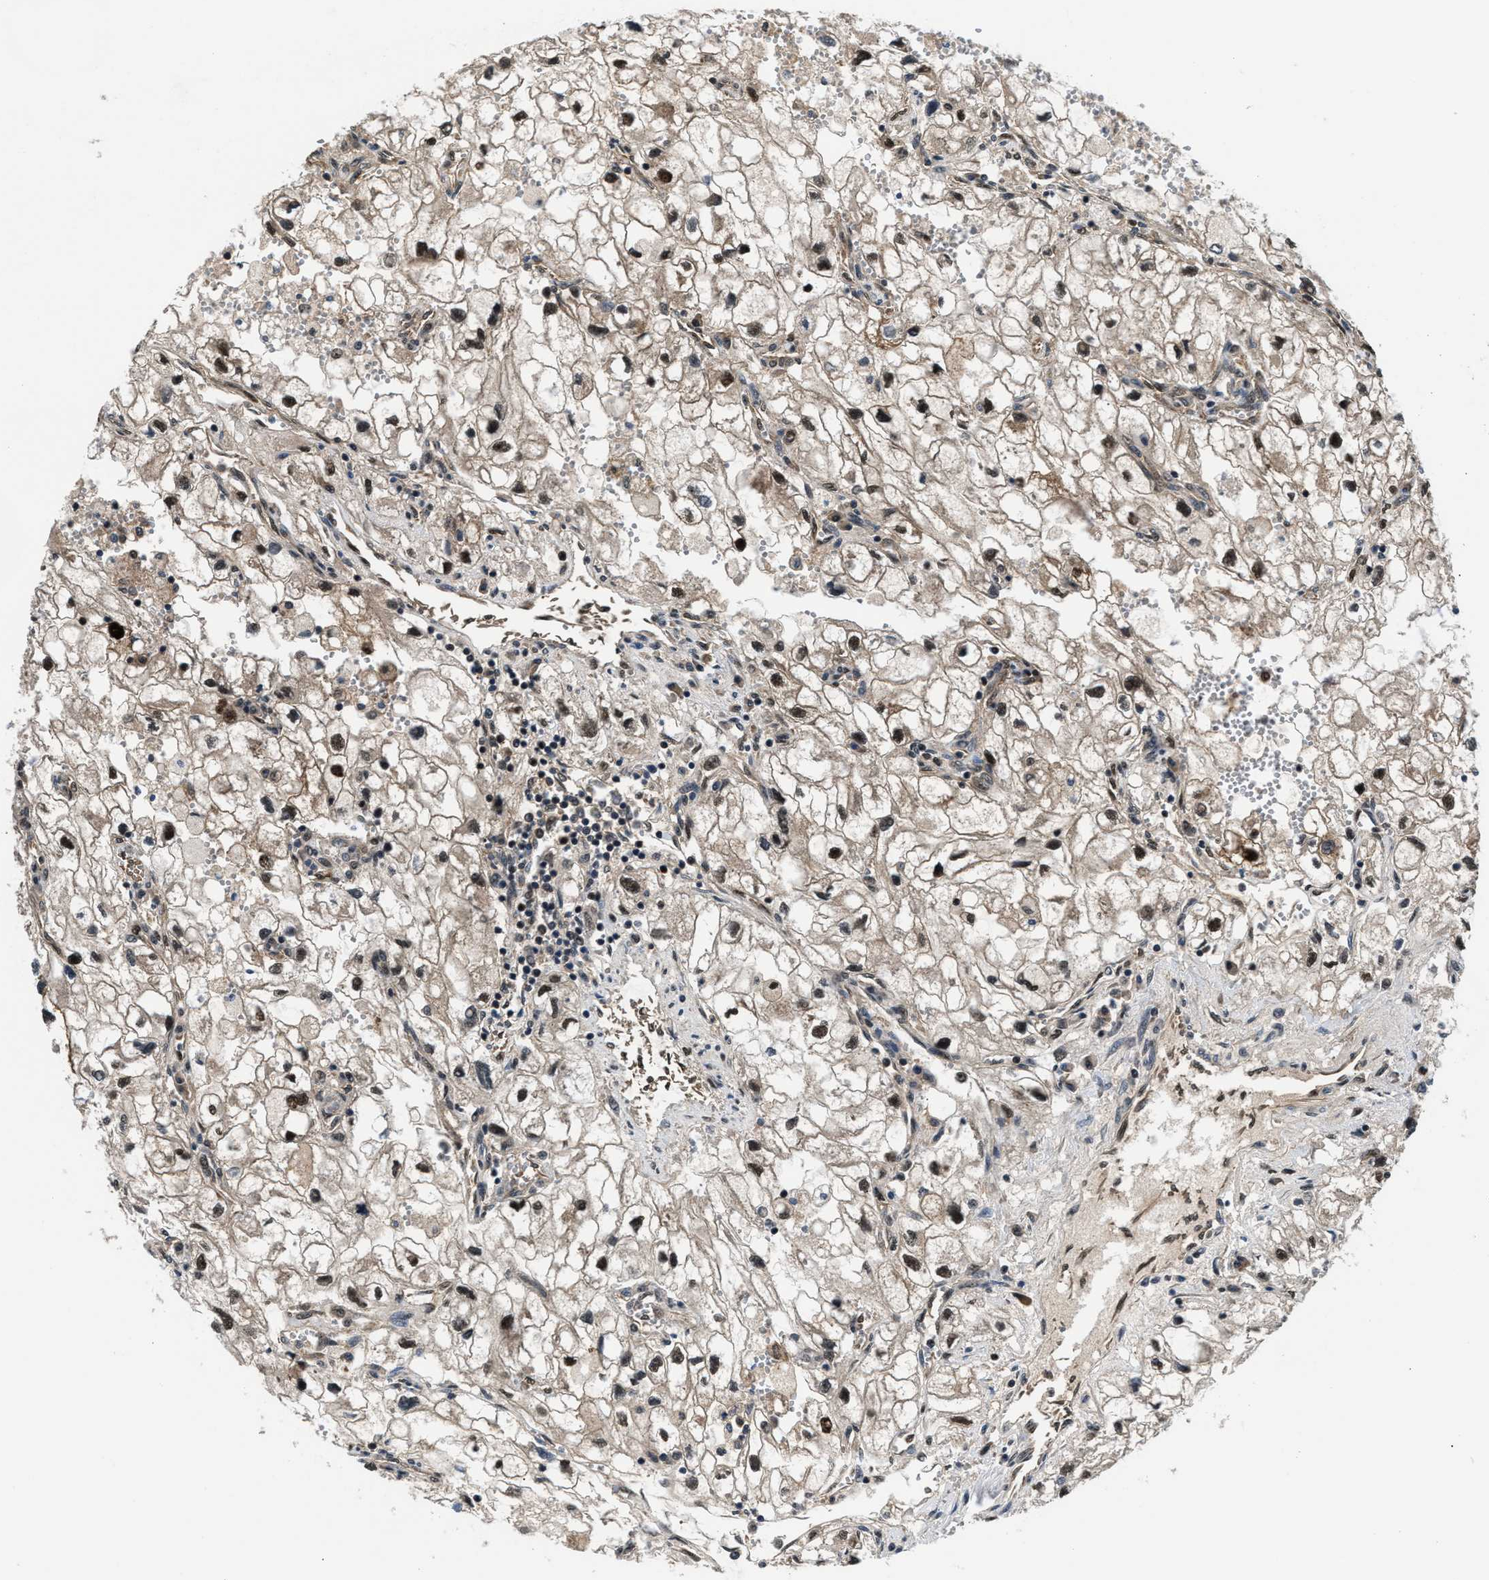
{"staining": {"intensity": "weak", "quantity": ">75%", "location": "nuclear"}, "tissue": "renal cancer", "cell_type": "Tumor cells", "image_type": "cancer", "snomed": [{"axis": "morphology", "description": "Adenocarcinoma, NOS"}, {"axis": "topography", "description": "Kidney"}], "caption": "Immunohistochemistry (IHC) image of human renal cancer (adenocarcinoma) stained for a protein (brown), which demonstrates low levels of weak nuclear expression in approximately >75% of tumor cells.", "gene": "RBM33", "patient": {"sex": "female", "age": 70}}